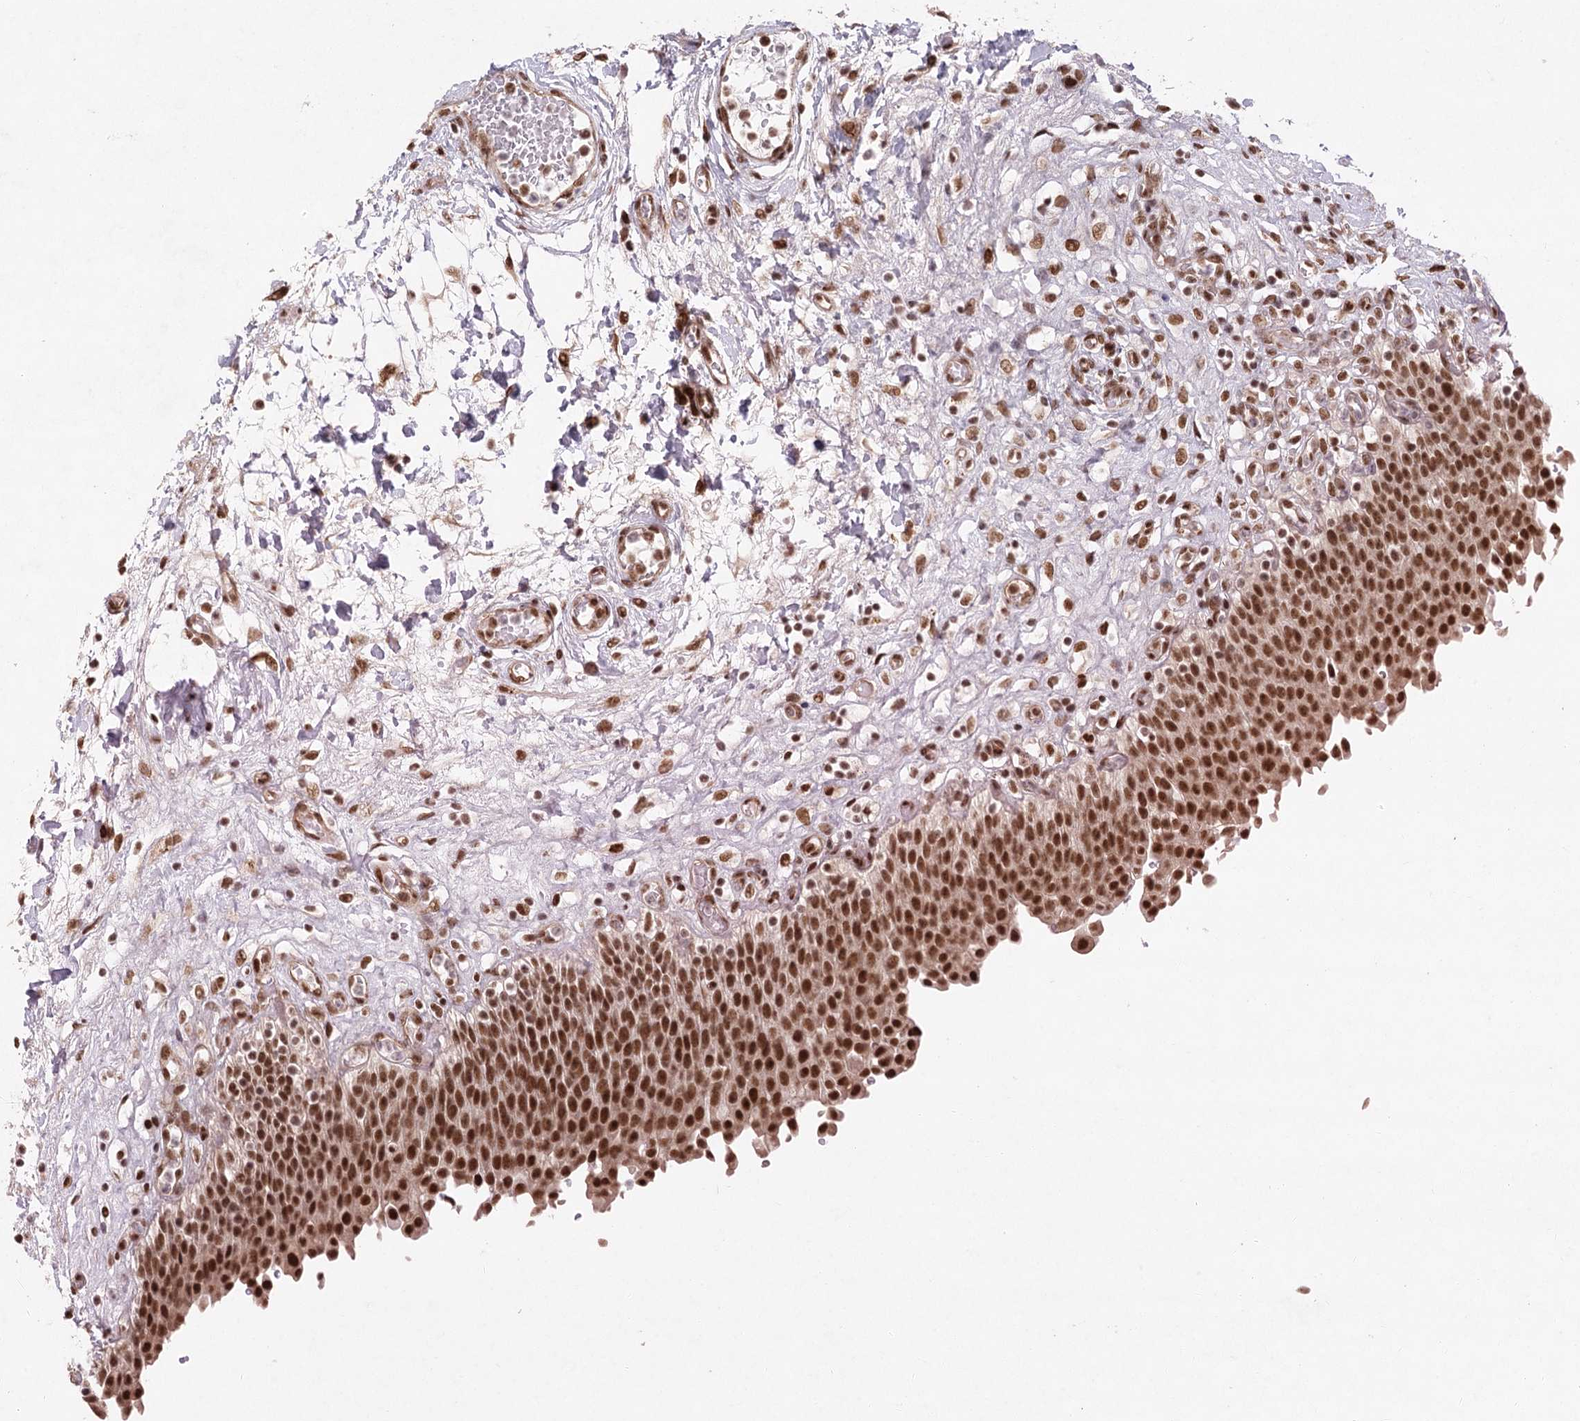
{"staining": {"intensity": "strong", "quantity": ">75%", "location": "nuclear"}, "tissue": "urinary bladder", "cell_type": "Urothelial cells", "image_type": "normal", "snomed": [{"axis": "morphology", "description": "Urothelial carcinoma, High grade"}, {"axis": "topography", "description": "Urinary bladder"}], "caption": "A high-resolution photomicrograph shows immunohistochemistry staining of benign urinary bladder, which shows strong nuclear expression in about >75% of urothelial cells. The protein of interest is shown in brown color, while the nuclei are stained blue.", "gene": "ZCCHC8", "patient": {"sex": "male", "age": 46}}